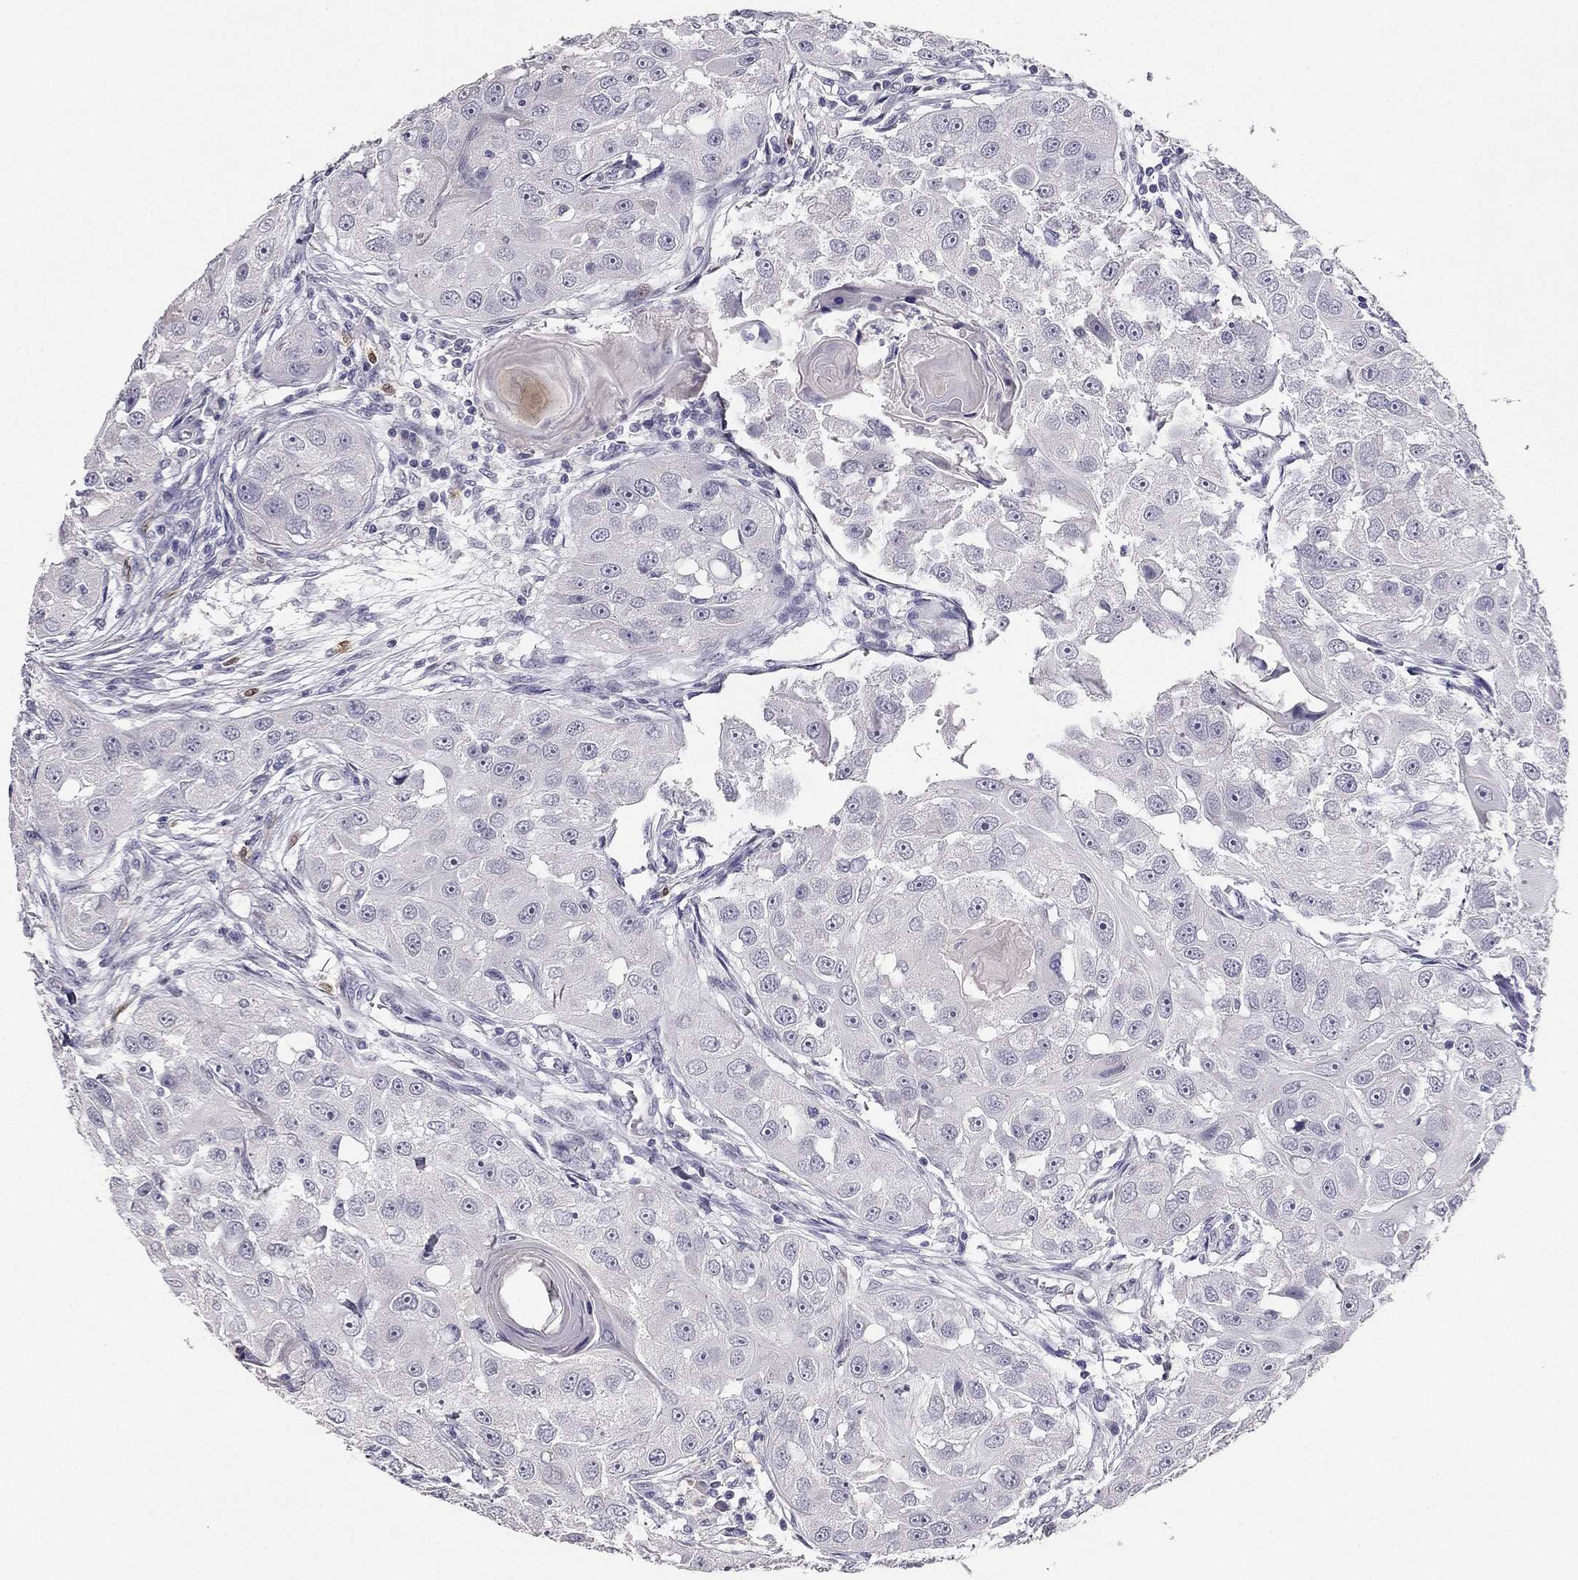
{"staining": {"intensity": "negative", "quantity": "none", "location": "none"}, "tissue": "head and neck cancer", "cell_type": "Tumor cells", "image_type": "cancer", "snomed": [{"axis": "morphology", "description": "Squamous cell carcinoma, NOS"}, {"axis": "topography", "description": "Head-Neck"}], "caption": "Immunohistochemistry (IHC) of human head and neck squamous cell carcinoma displays no expression in tumor cells.", "gene": "CALB2", "patient": {"sex": "male", "age": 51}}